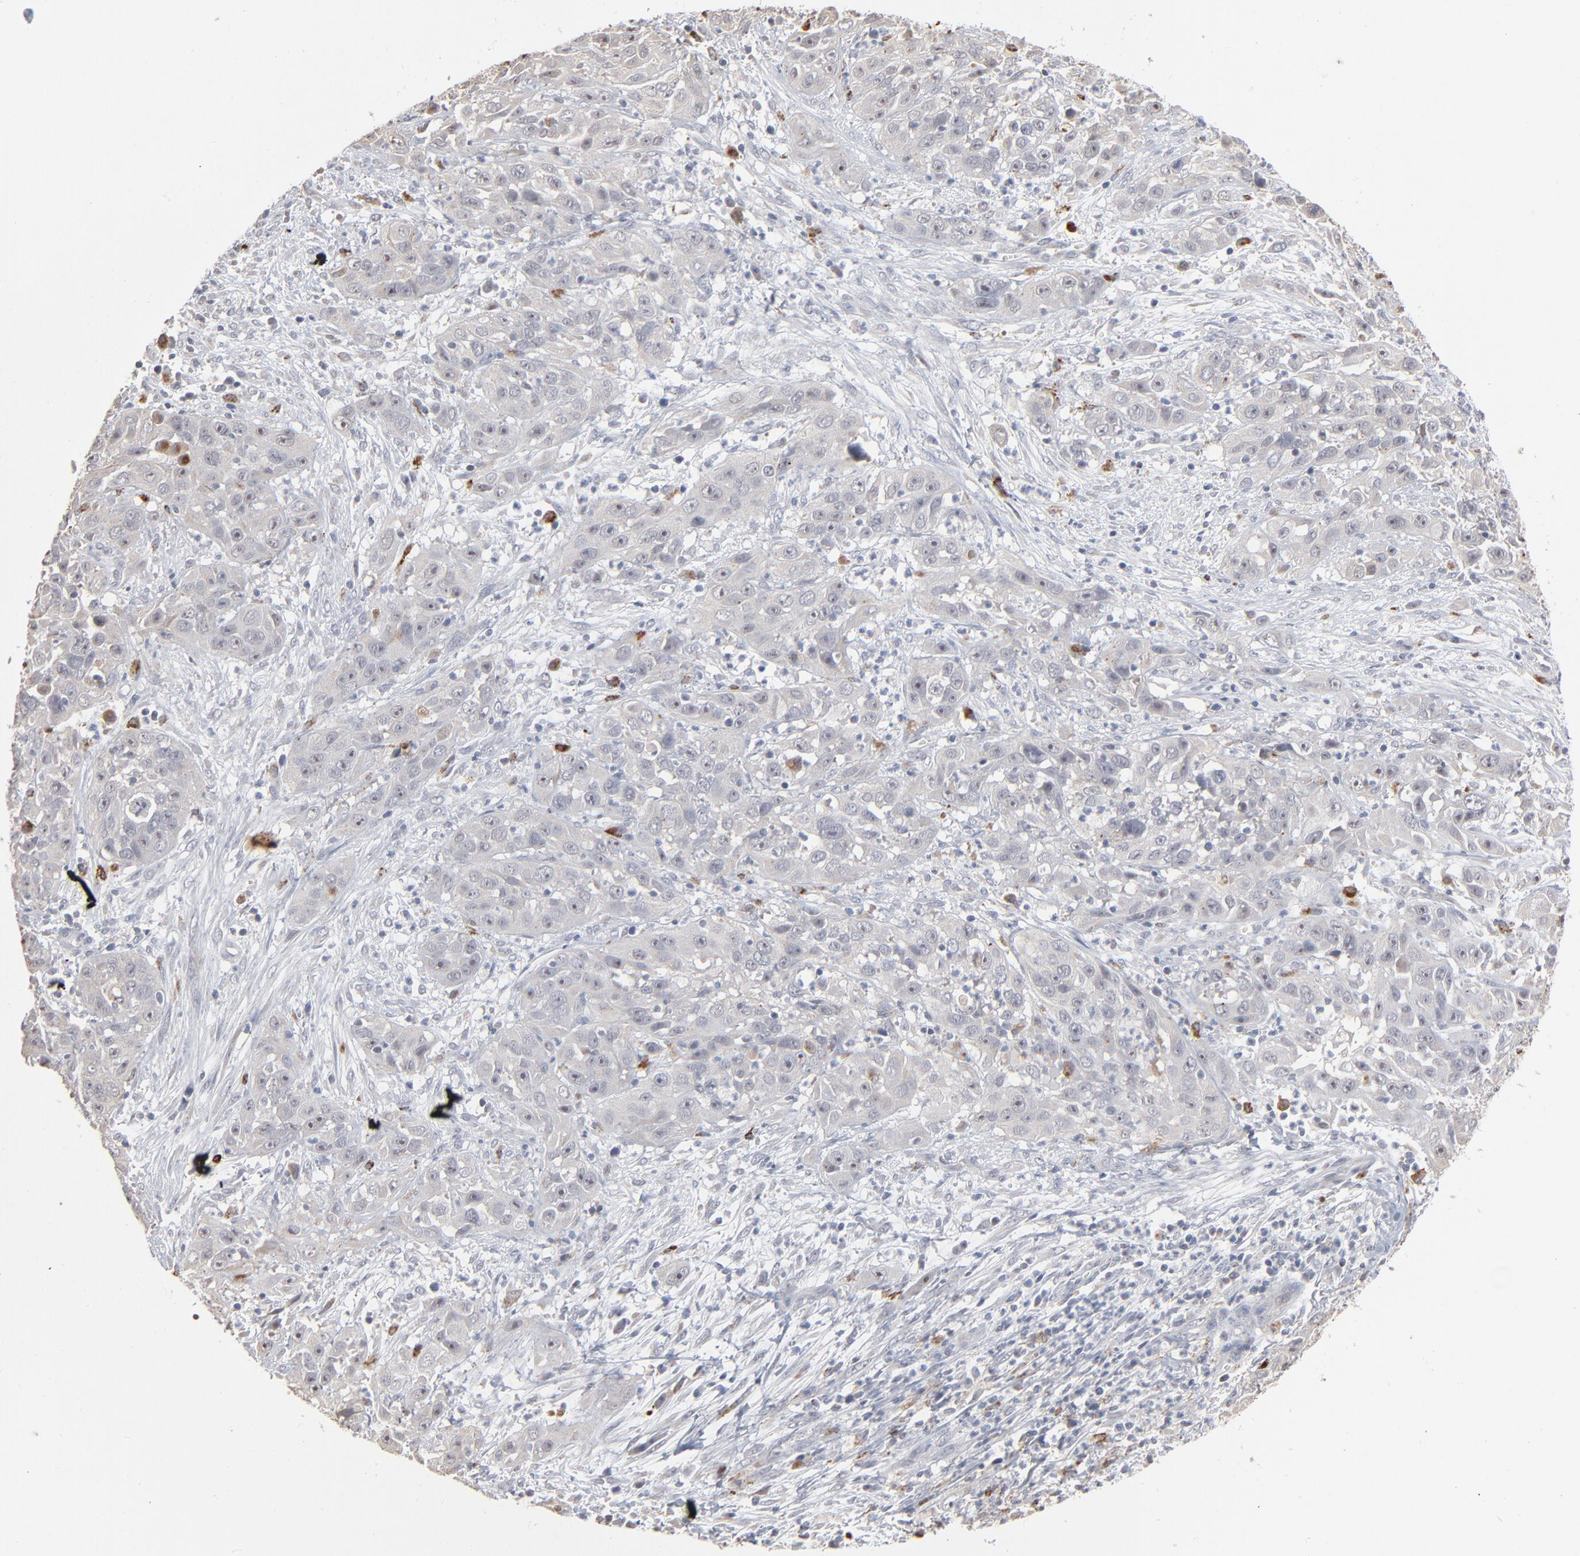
{"staining": {"intensity": "negative", "quantity": "none", "location": "none"}, "tissue": "cervical cancer", "cell_type": "Tumor cells", "image_type": "cancer", "snomed": [{"axis": "morphology", "description": "Squamous cell carcinoma, NOS"}, {"axis": "topography", "description": "Cervix"}], "caption": "DAB immunohistochemical staining of human cervical cancer (squamous cell carcinoma) reveals no significant staining in tumor cells.", "gene": "POMT2", "patient": {"sex": "female", "age": 32}}